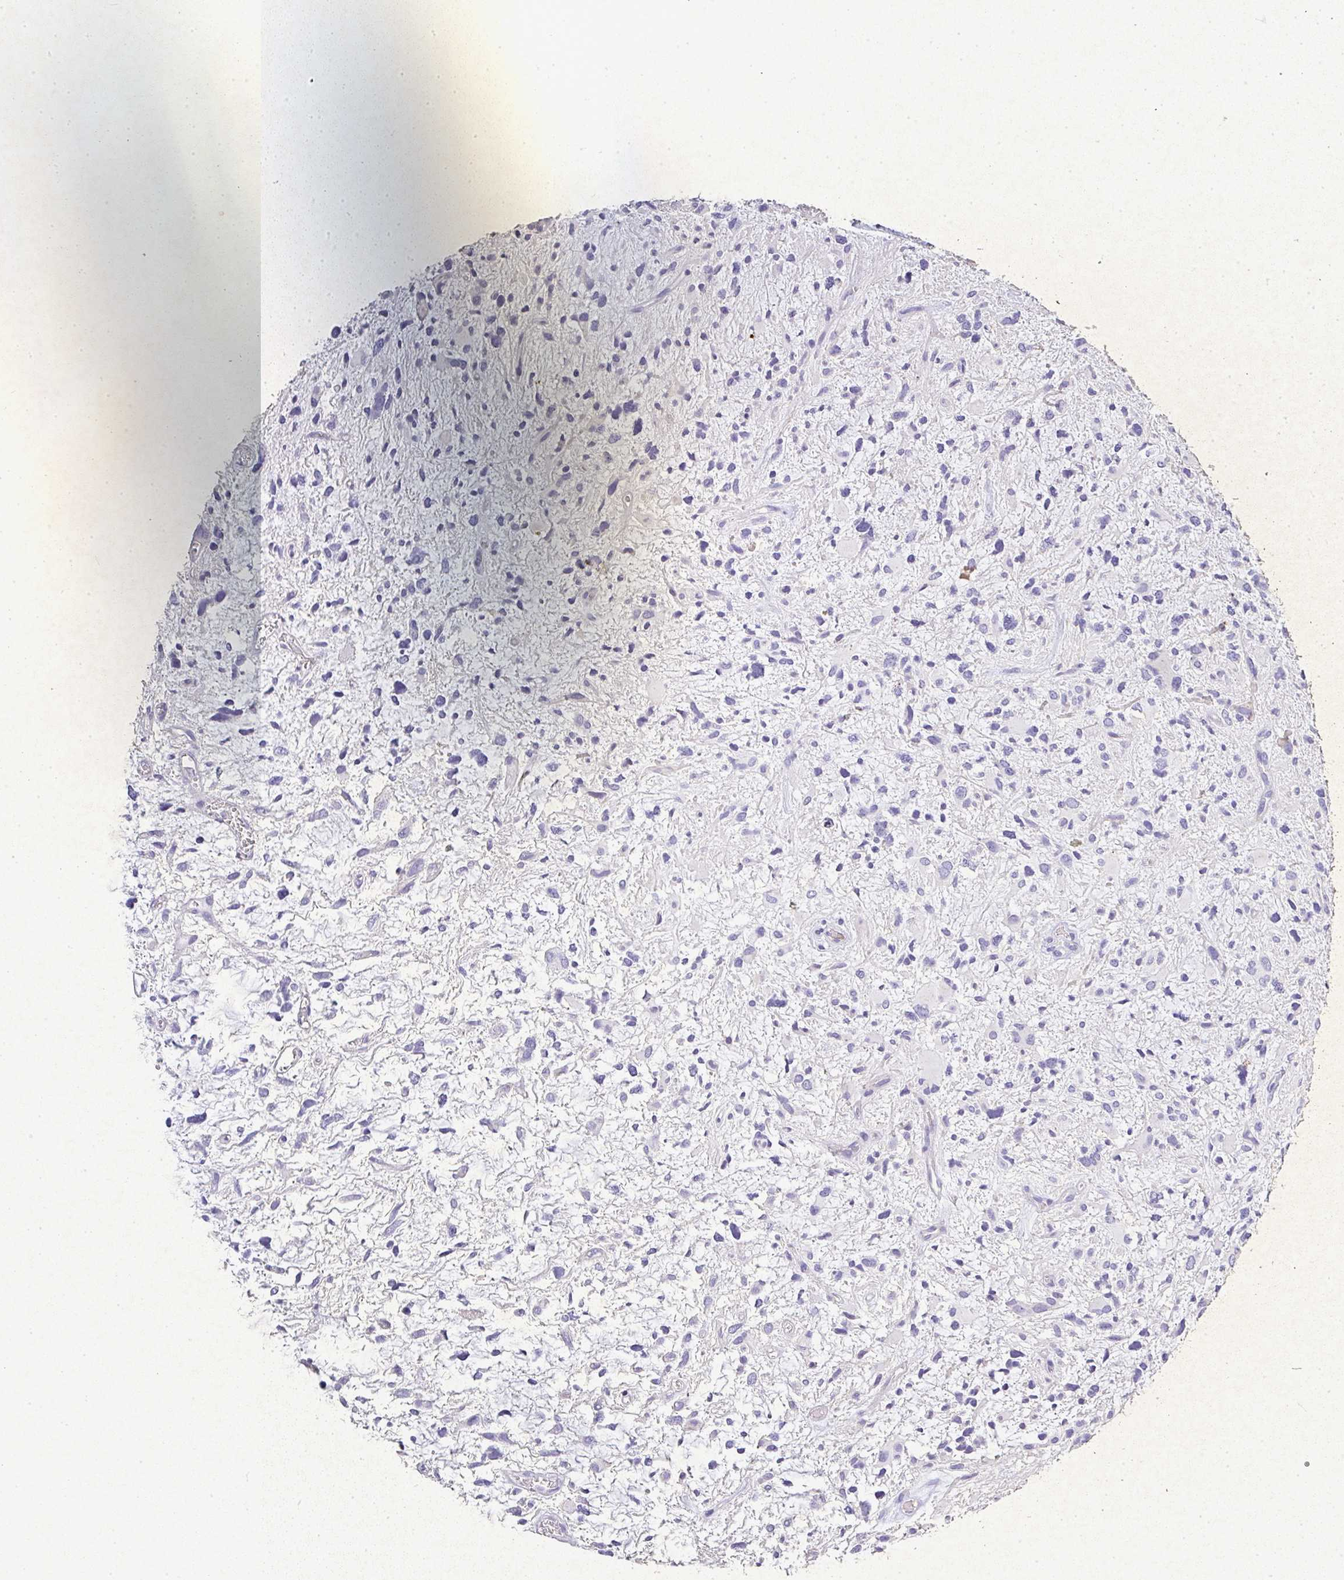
{"staining": {"intensity": "negative", "quantity": "none", "location": "none"}, "tissue": "glioma", "cell_type": "Tumor cells", "image_type": "cancer", "snomed": [{"axis": "morphology", "description": "Glioma, malignant, High grade"}, {"axis": "topography", "description": "Brain"}], "caption": "There is no significant positivity in tumor cells of malignant glioma (high-grade). (DAB IHC with hematoxylin counter stain).", "gene": "RPS2", "patient": {"sex": "female", "age": 11}}